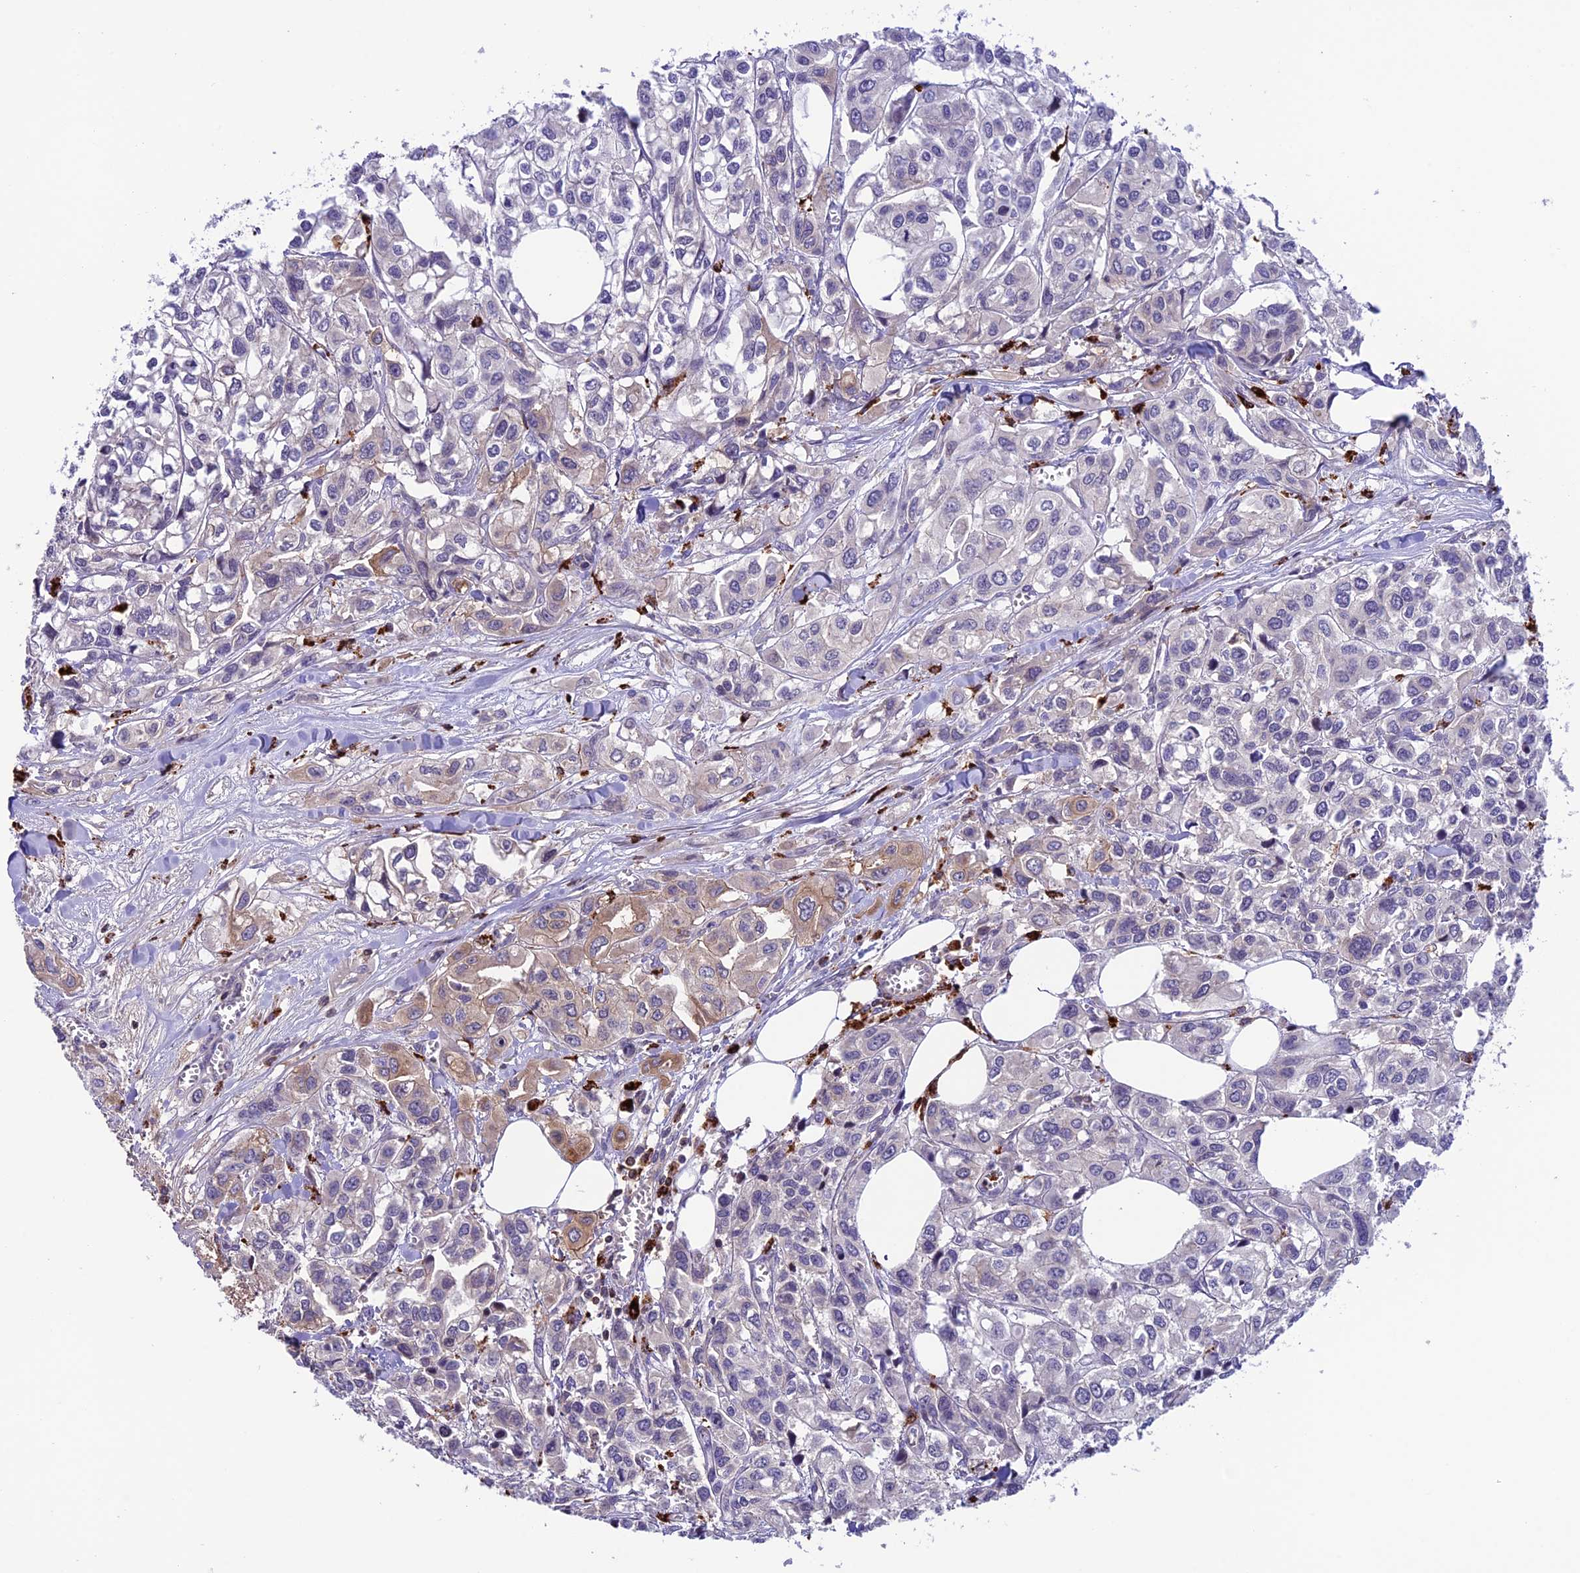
{"staining": {"intensity": "weak", "quantity": "<25%", "location": "cytoplasmic/membranous"}, "tissue": "urothelial cancer", "cell_type": "Tumor cells", "image_type": "cancer", "snomed": [{"axis": "morphology", "description": "Urothelial carcinoma, High grade"}, {"axis": "topography", "description": "Urinary bladder"}], "caption": "Immunohistochemistry of human urothelial cancer shows no staining in tumor cells. (Brightfield microscopy of DAB (3,3'-diaminobenzidine) immunohistochemistry at high magnification).", "gene": "ARHGEF18", "patient": {"sex": "male", "age": 67}}